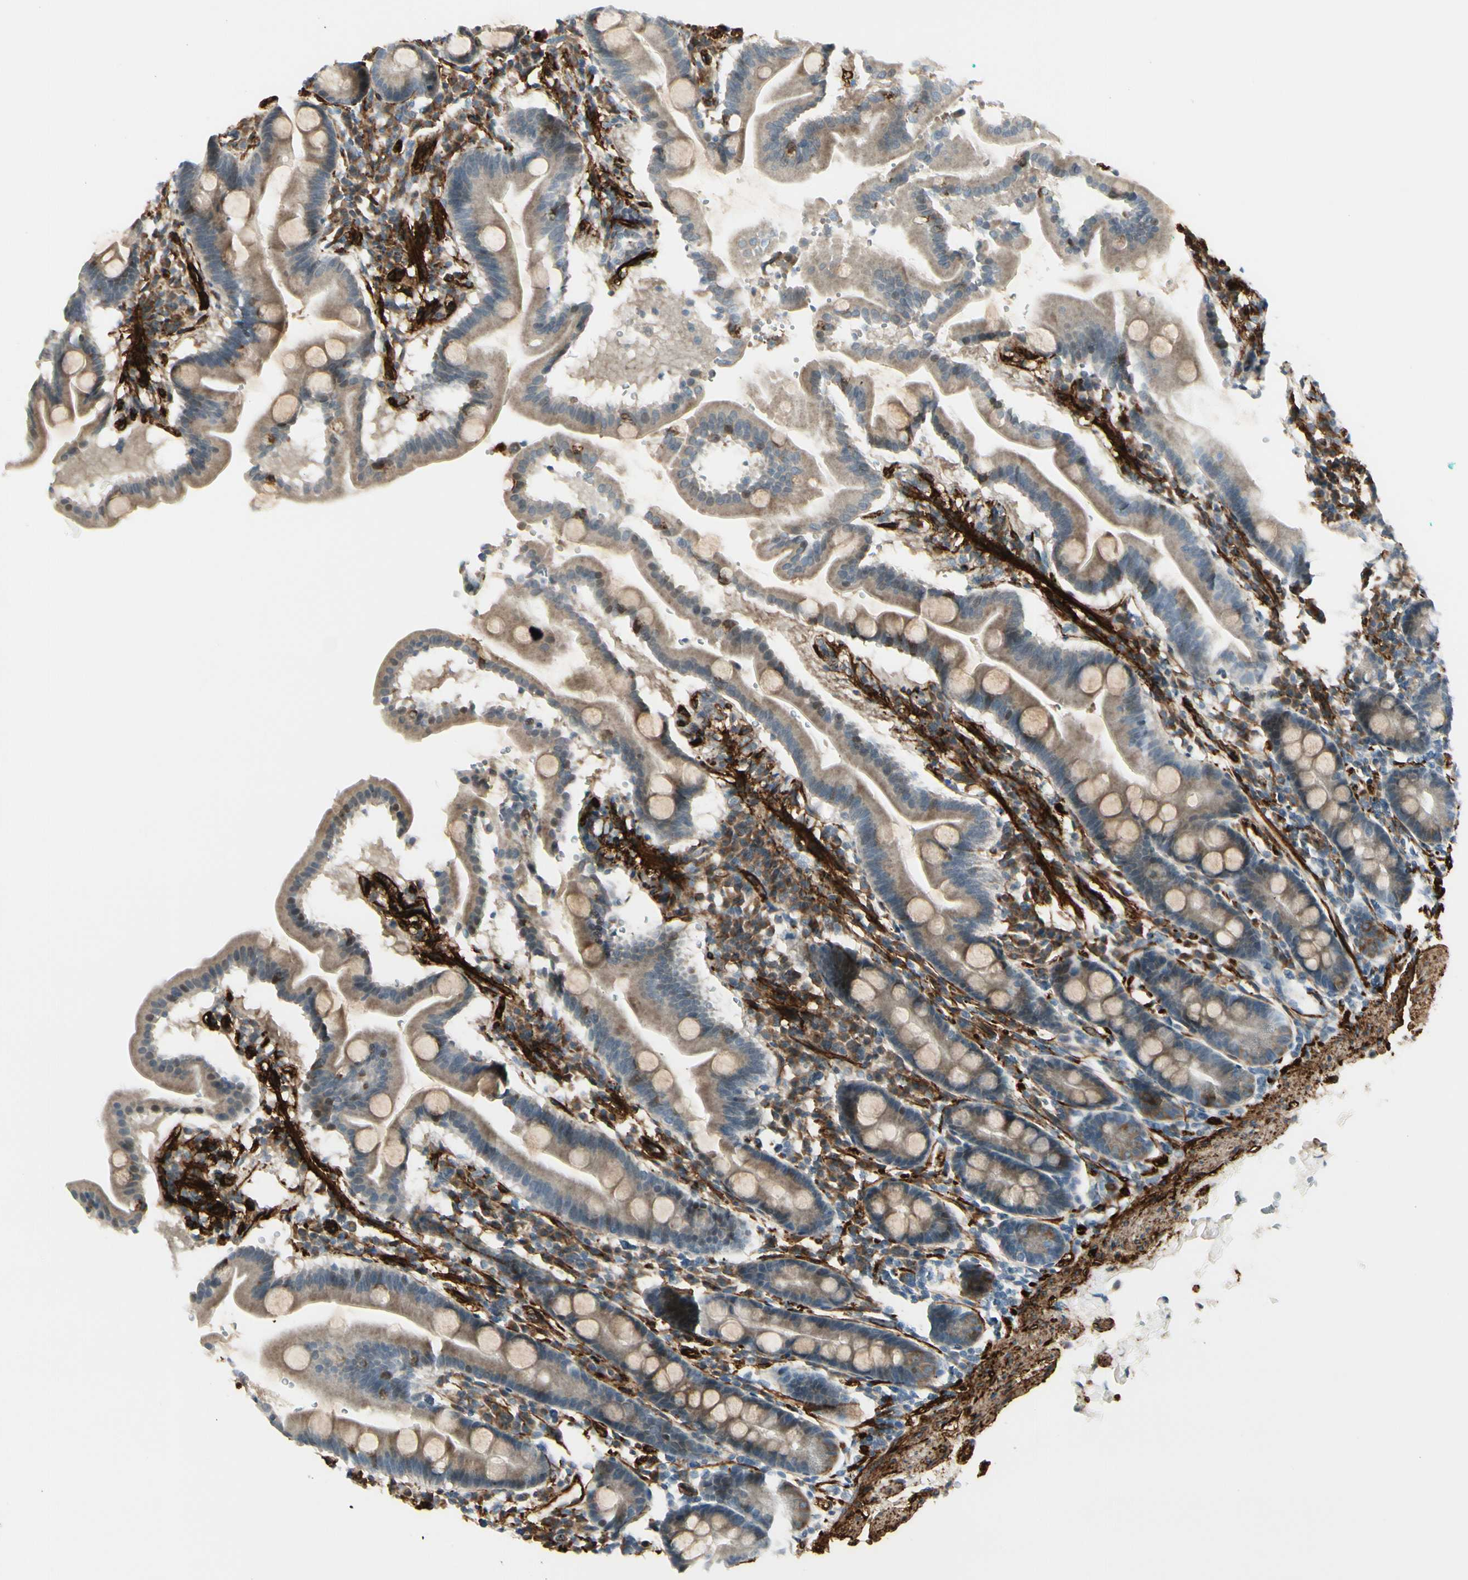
{"staining": {"intensity": "weak", "quantity": ">75%", "location": "cytoplasmic/membranous"}, "tissue": "duodenum", "cell_type": "Glandular cells", "image_type": "normal", "snomed": [{"axis": "morphology", "description": "Normal tissue, NOS"}, {"axis": "topography", "description": "Duodenum"}], "caption": "Human duodenum stained with a brown dye shows weak cytoplasmic/membranous positive staining in about >75% of glandular cells.", "gene": "MCAM", "patient": {"sex": "male", "age": 50}}